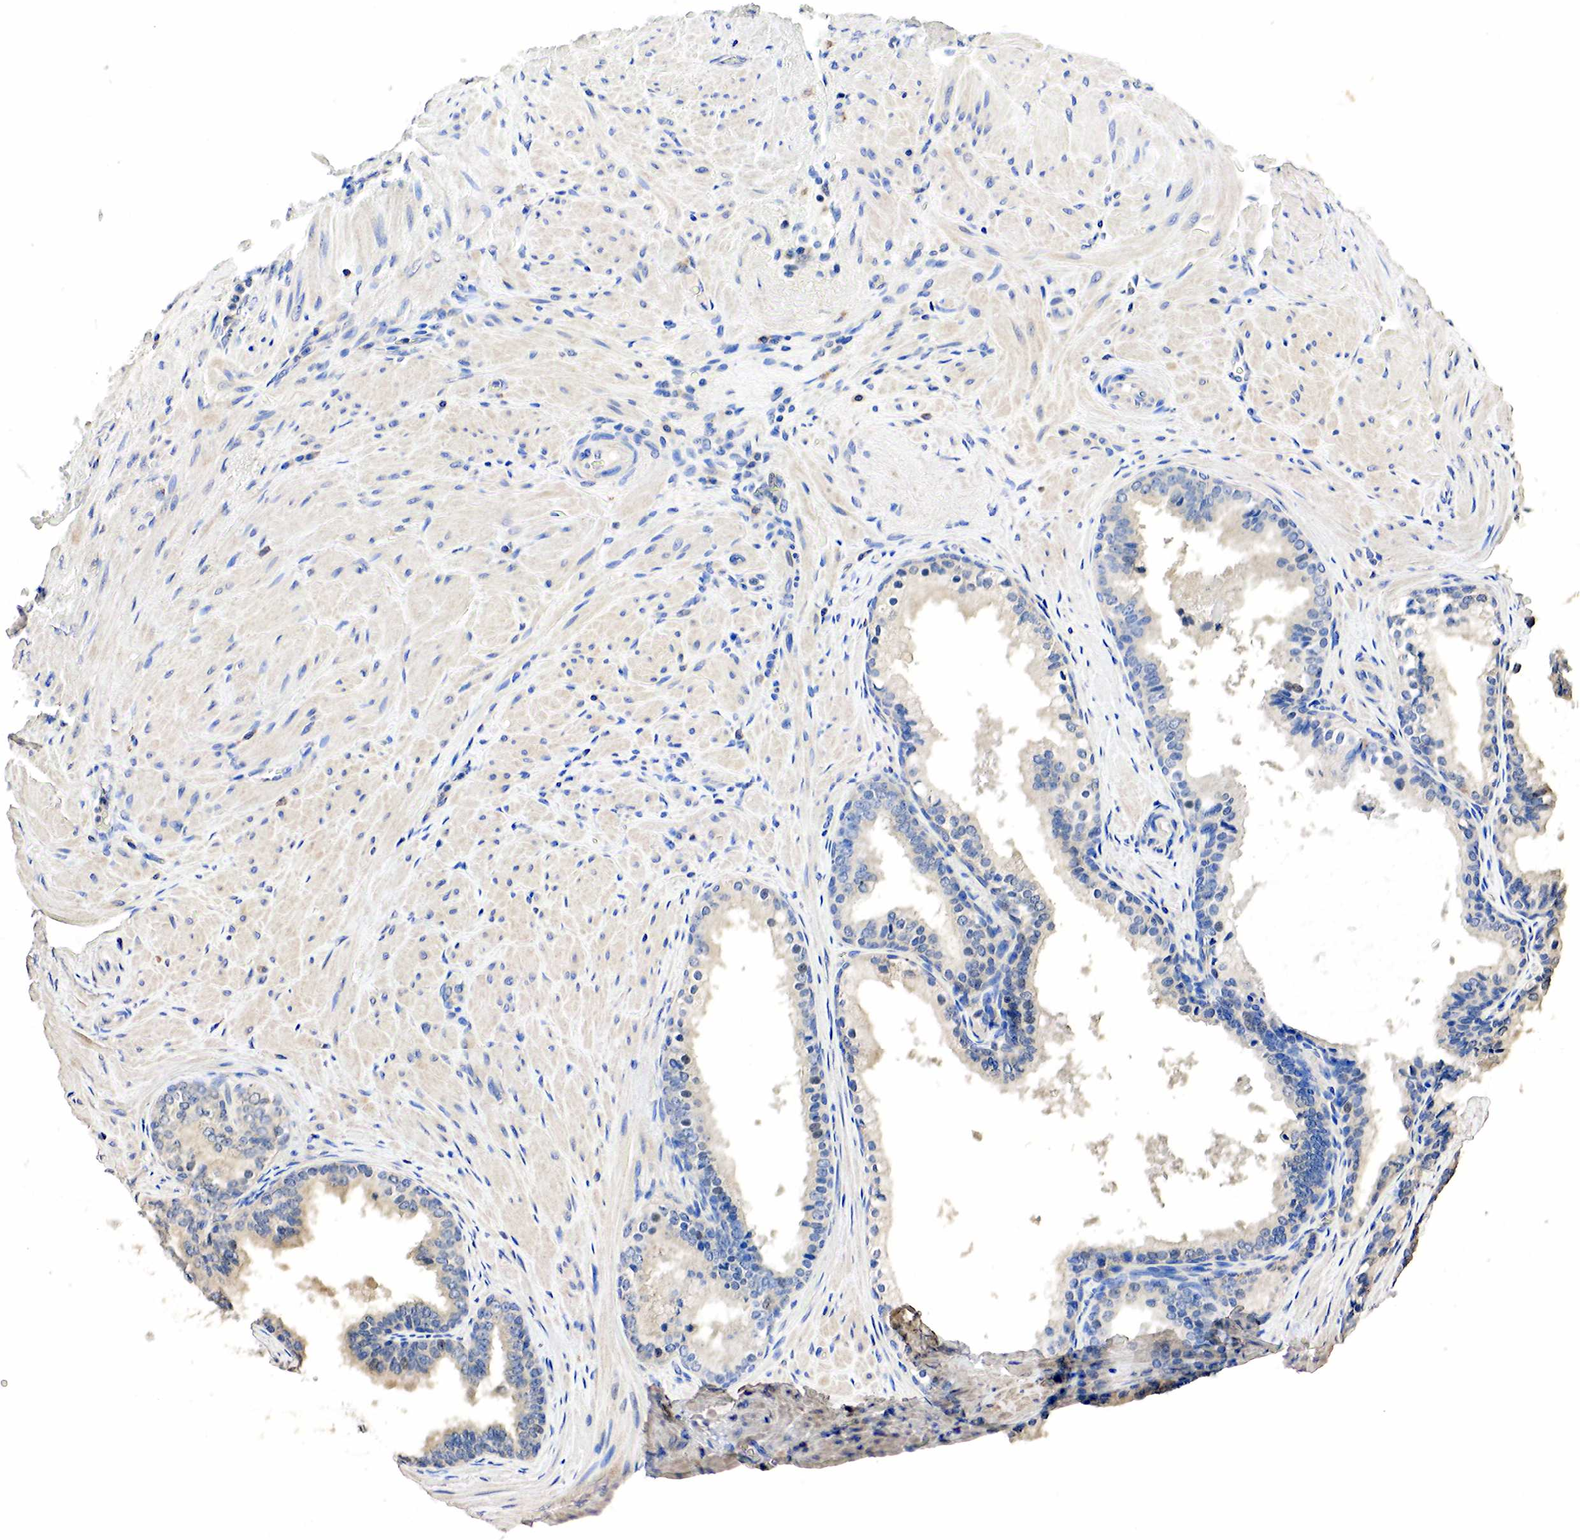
{"staining": {"intensity": "weak", "quantity": "25%-75%", "location": "cytoplasmic/membranous,nuclear"}, "tissue": "prostate", "cell_type": "Glandular cells", "image_type": "normal", "snomed": [{"axis": "morphology", "description": "Normal tissue, NOS"}, {"axis": "topography", "description": "Prostate"}], "caption": "The photomicrograph displays immunohistochemical staining of normal prostate. There is weak cytoplasmic/membranous,nuclear staining is present in about 25%-75% of glandular cells. The staining was performed using DAB (3,3'-diaminobenzidine), with brown indicating positive protein expression. Nuclei are stained blue with hematoxylin.", "gene": "SST", "patient": {"sex": "male", "age": 65}}